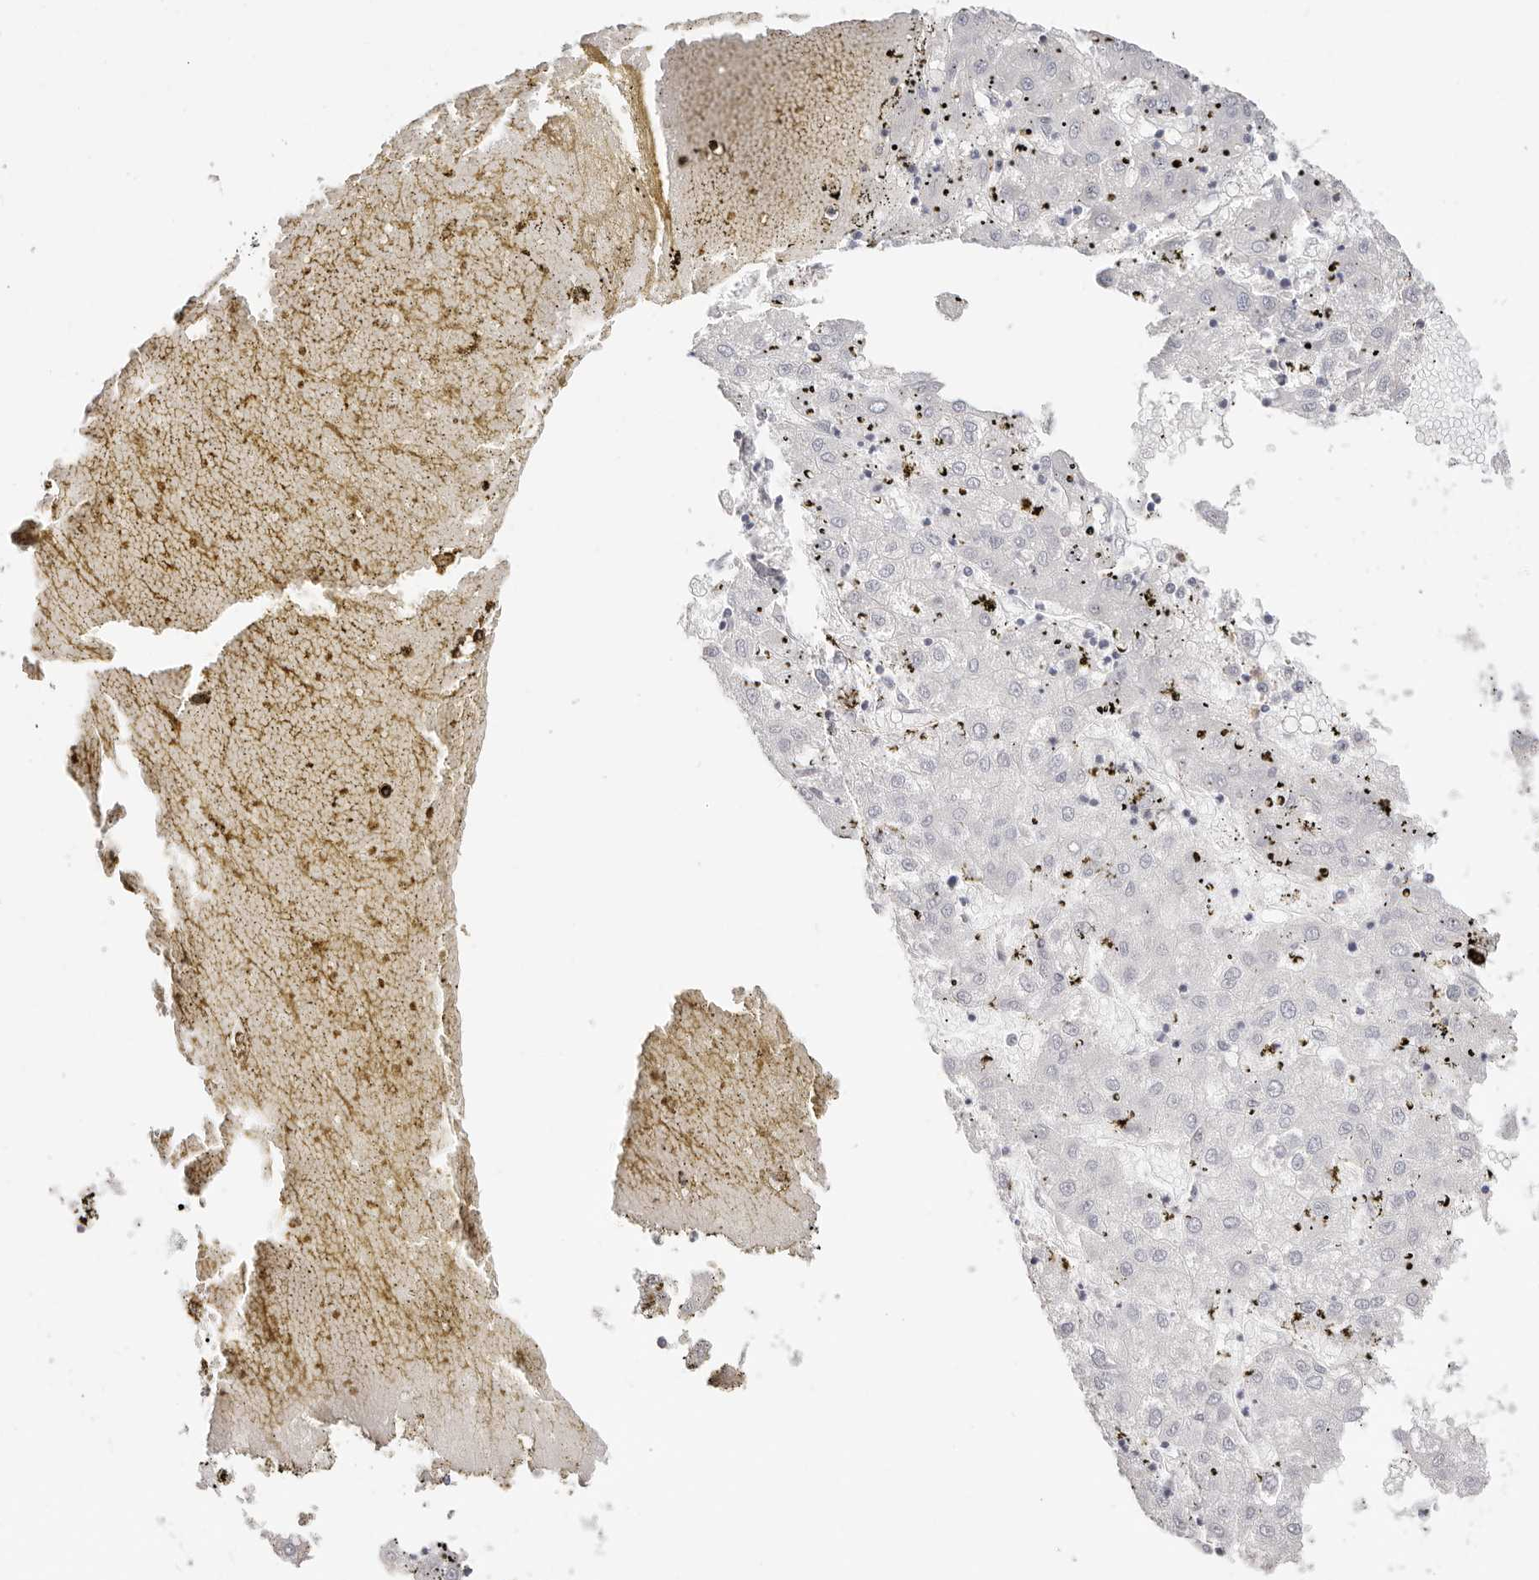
{"staining": {"intensity": "negative", "quantity": "none", "location": "none"}, "tissue": "liver cancer", "cell_type": "Tumor cells", "image_type": "cancer", "snomed": [{"axis": "morphology", "description": "Carcinoma, Hepatocellular, NOS"}, {"axis": "topography", "description": "Liver"}], "caption": "This is an immunohistochemistry (IHC) histopathology image of human hepatocellular carcinoma (liver). There is no expression in tumor cells.", "gene": "ASCL1", "patient": {"sex": "male", "age": 72}}